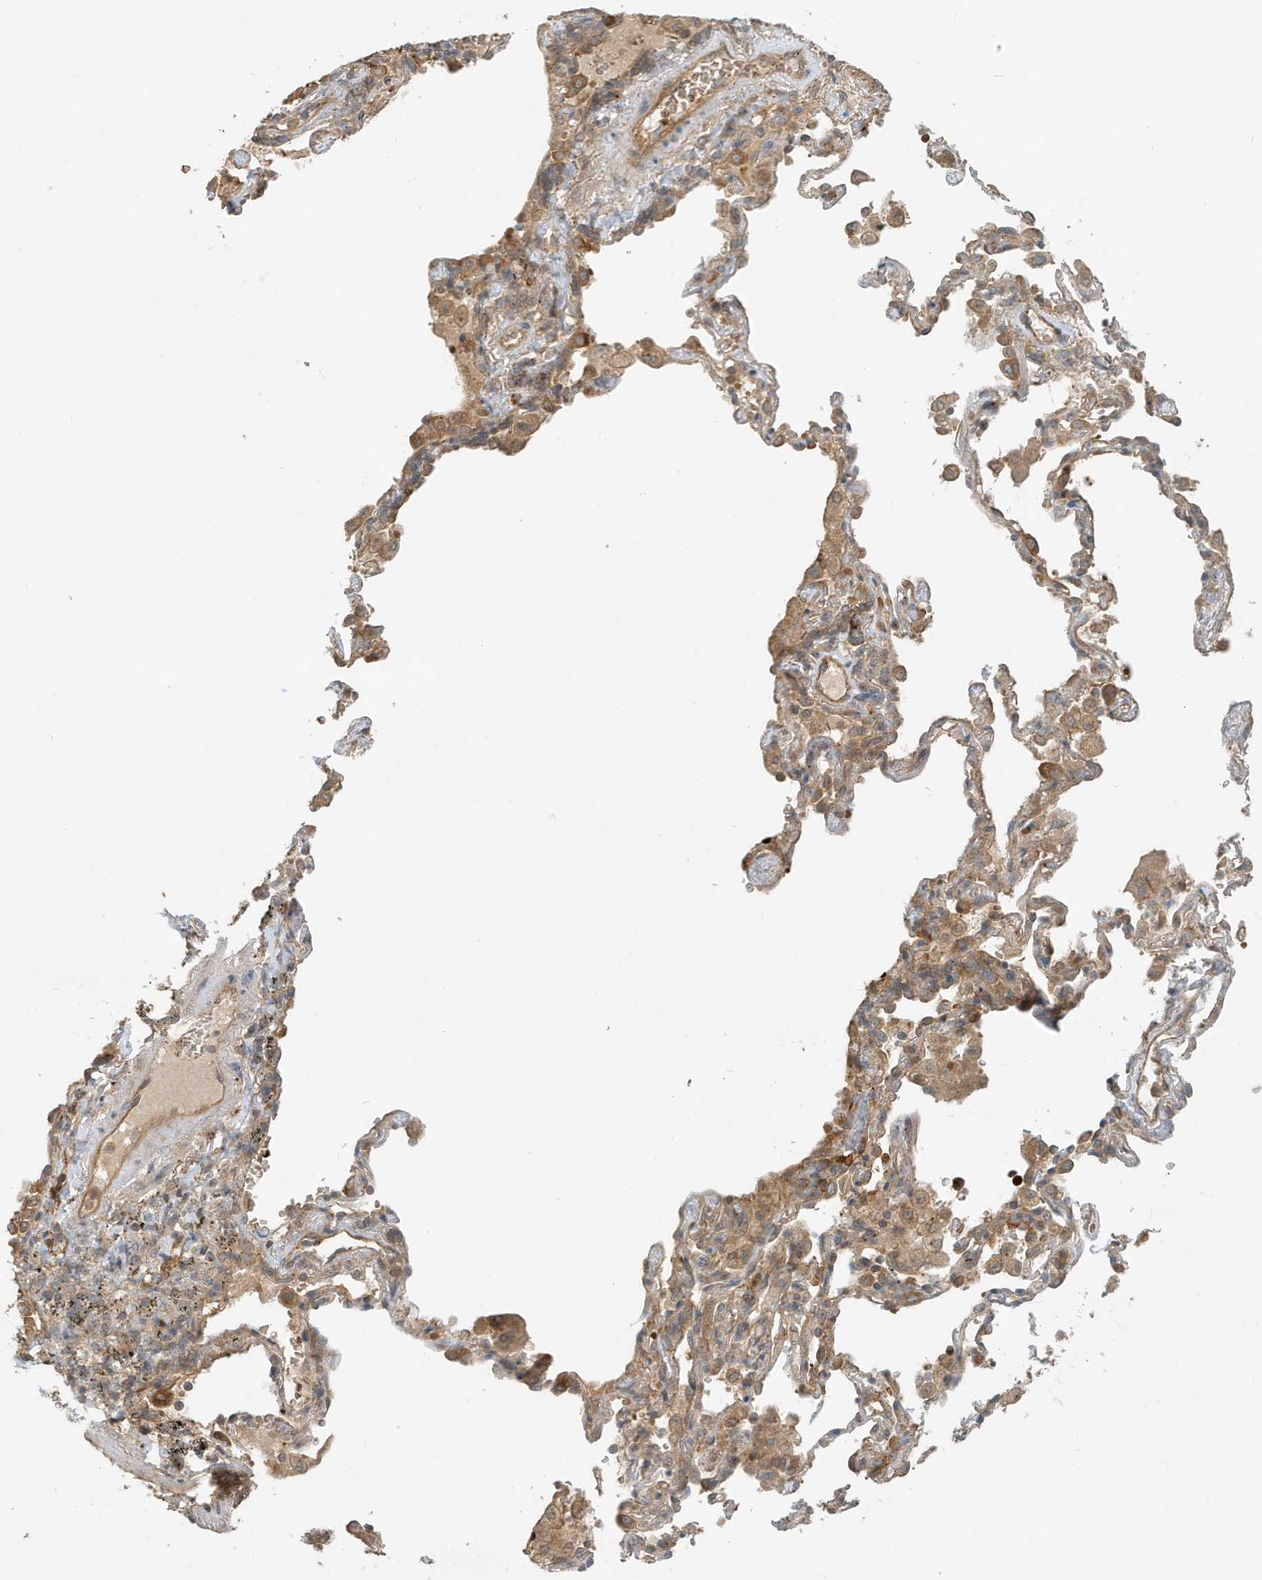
{"staining": {"intensity": "negative", "quantity": "none", "location": "none"}, "tissue": "lung cancer", "cell_type": "Tumor cells", "image_type": "cancer", "snomed": [{"axis": "morphology", "description": "Squamous cell carcinoma, NOS"}, {"axis": "topography", "description": "Lung"}], "caption": "Tumor cells are negative for protein expression in human lung cancer.", "gene": "FYCO1", "patient": {"sex": "female", "age": 73}}